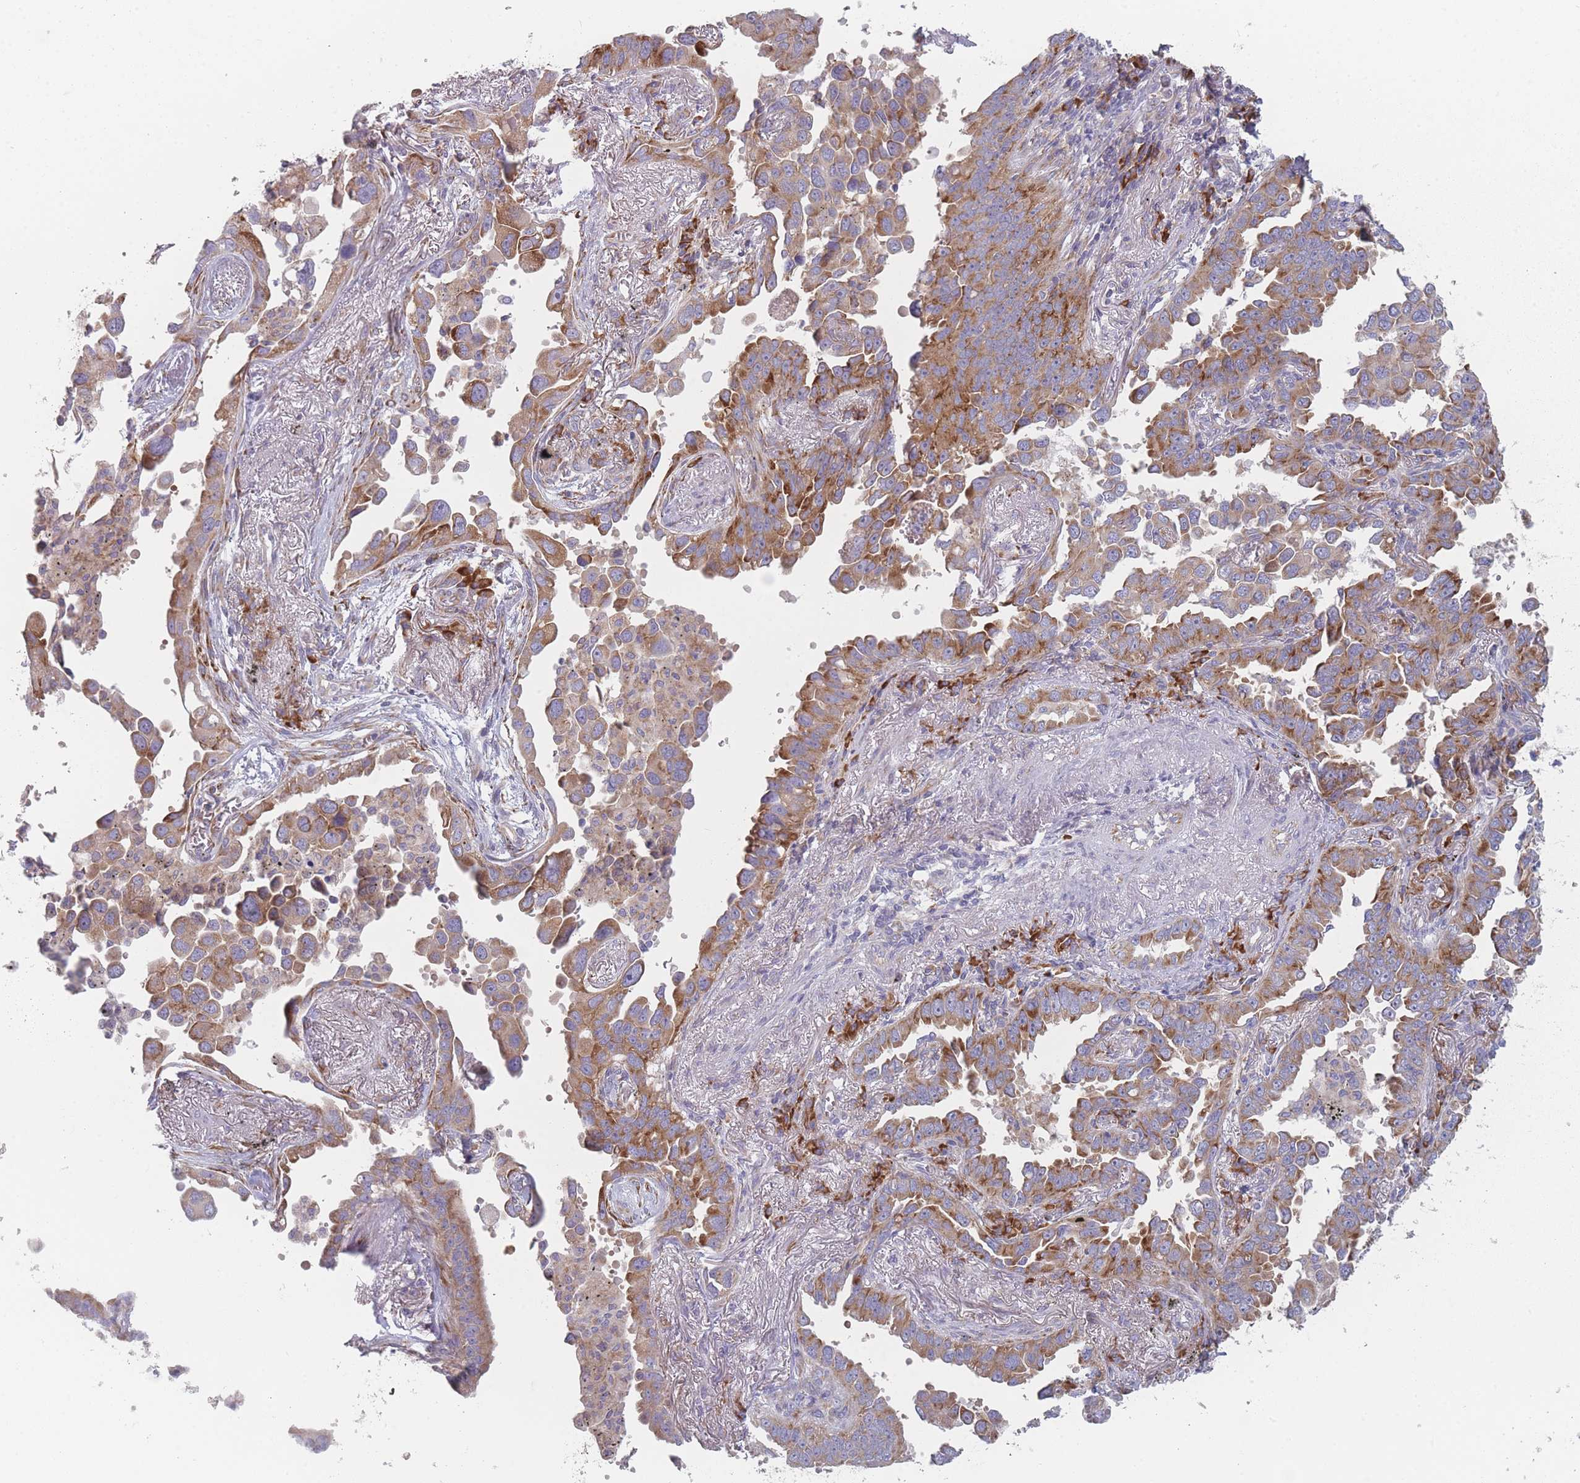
{"staining": {"intensity": "moderate", "quantity": ">75%", "location": "cytoplasmic/membranous"}, "tissue": "lung cancer", "cell_type": "Tumor cells", "image_type": "cancer", "snomed": [{"axis": "morphology", "description": "Adenocarcinoma, NOS"}, {"axis": "topography", "description": "Lung"}], "caption": "Moderate cytoplasmic/membranous positivity is present in about >75% of tumor cells in lung adenocarcinoma.", "gene": "CACNG5", "patient": {"sex": "male", "age": 67}}